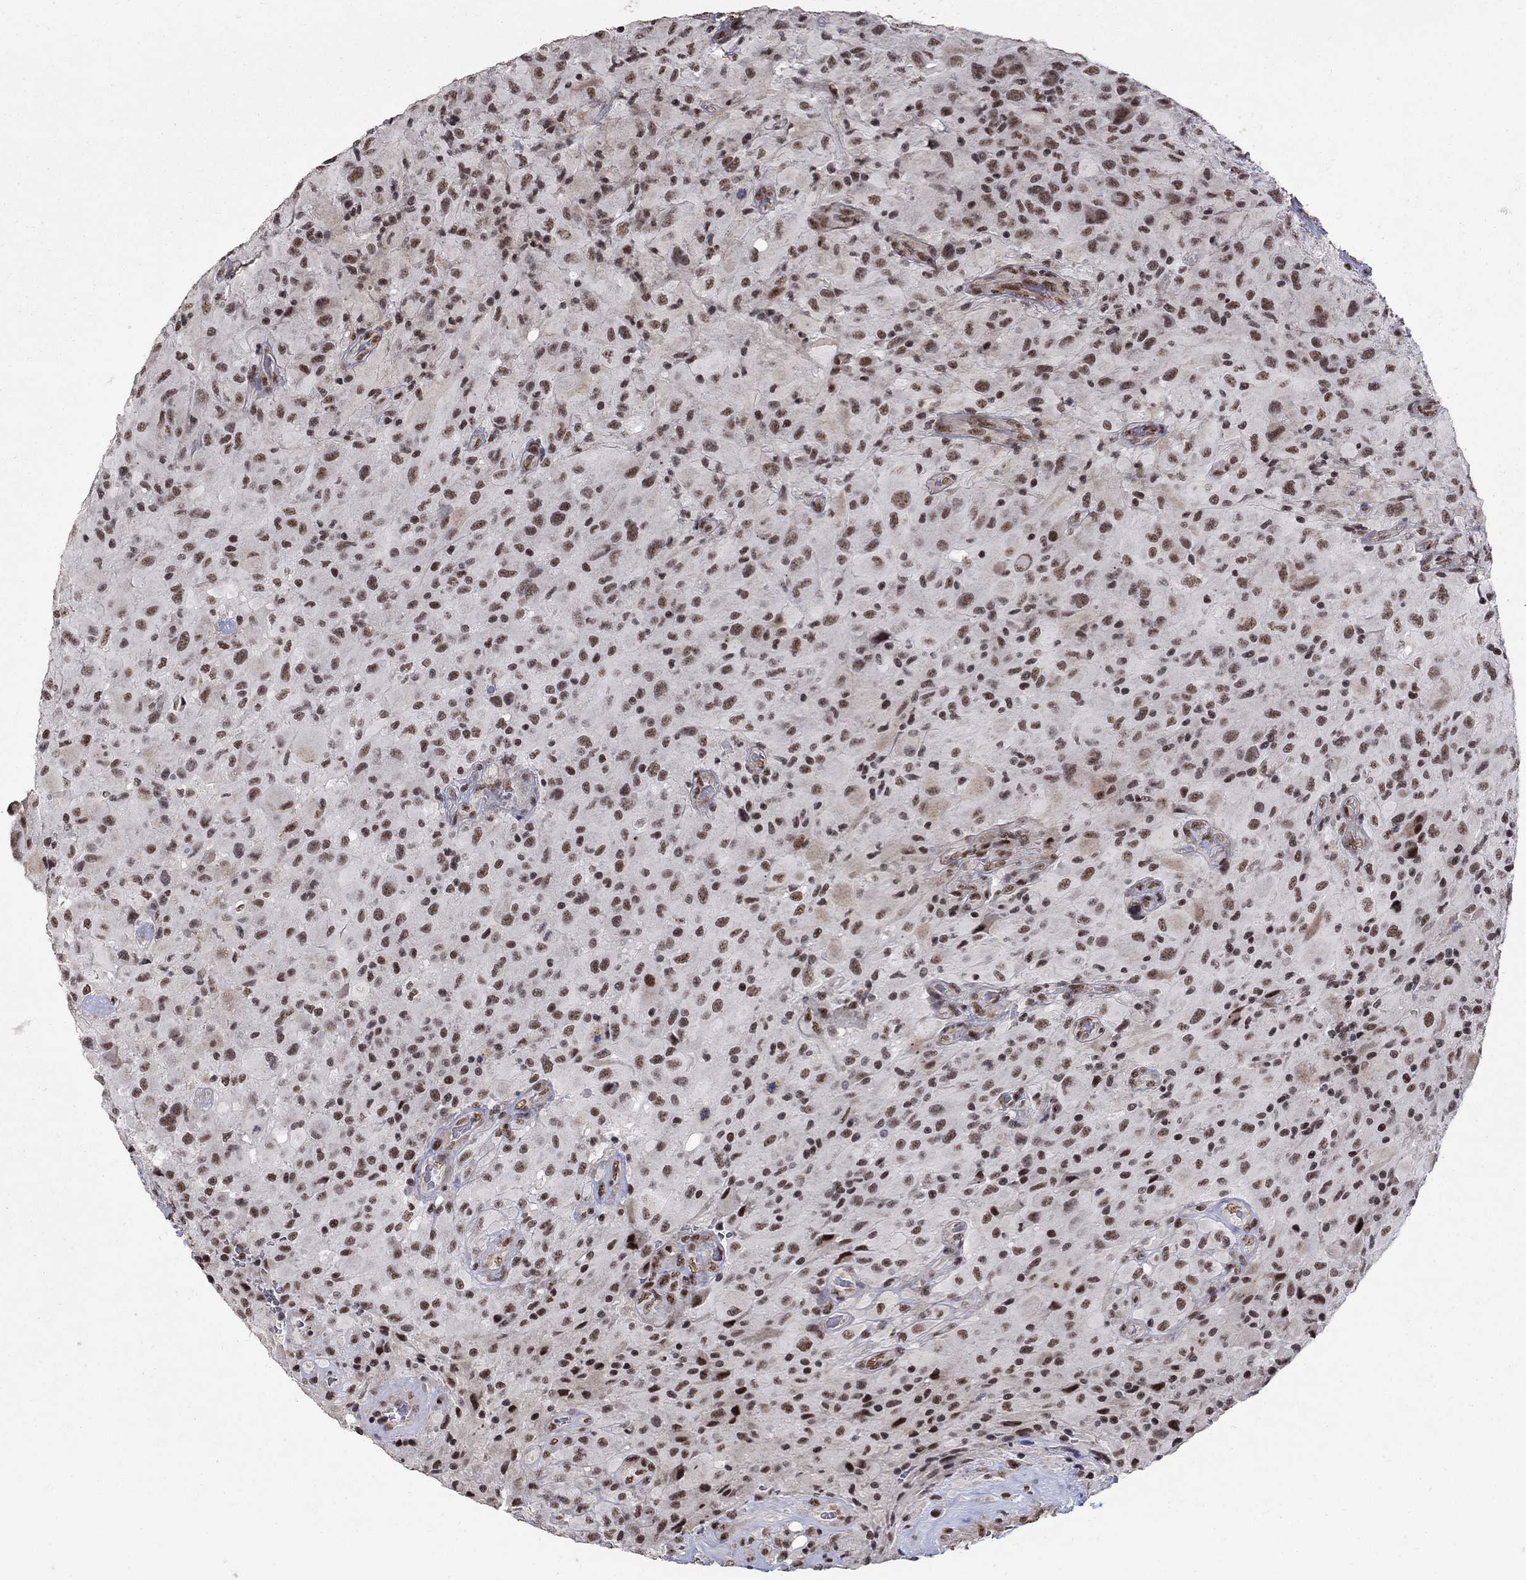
{"staining": {"intensity": "strong", "quantity": ">75%", "location": "nuclear"}, "tissue": "glioma", "cell_type": "Tumor cells", "image_type": "cancer", "snomed": [{"axis": "morphology", "description": "Glioma, malignant, High grade"}, {"axis": "topography", "description": "Cerebral cortex"}], "caption": "The histopathology image reveals immunohistochemical staining of malignant high-grade glioma. There is strong nuclear staining is appreciated in approximately >75% of tumor cells. (DAB (3,3'-diaminobenzidine) IHC with brightfield microscopy, high magnification).", "gene": "PNISR", "patient": {"sex": "male", "age": 35}}